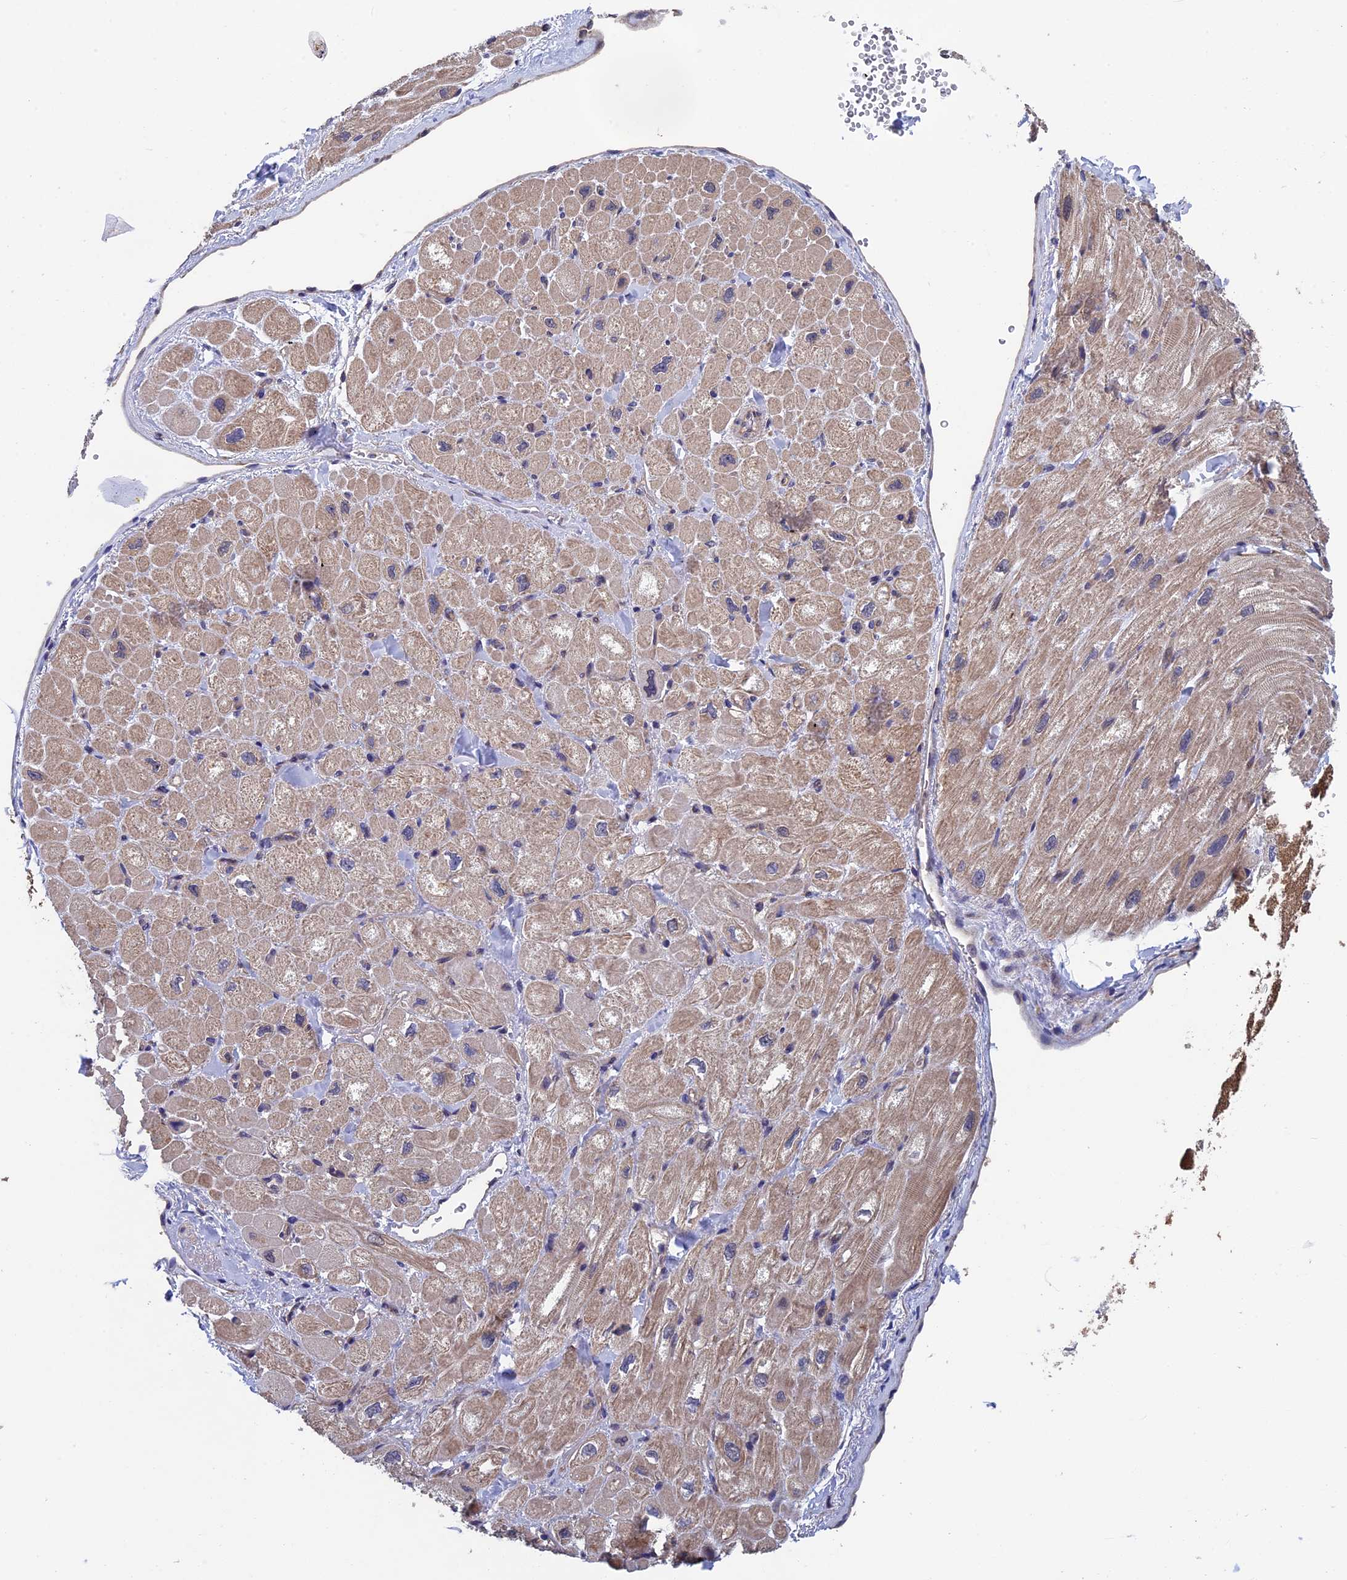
{"staining": {"intensity": "moderate", "quantity": "<25%", "location": "cytoplasmic/membranous"}, "tissue": "heart muscle", "cell_type": "Cardiomyocytes", "image_type": "normal", "snomed": [{"axis": "morphology", "description": "Normal tissue, NOS"}, {"axis": "topography", "description": "Heart"}], "caption": "High-magnification brightfield microscopy of benign heart muscle stained with DAB (brown) and counterstained with hematoxylin (blue). cardiomyocytes exhibit moderate cytoplasmic/membranous positivity is appreciated in about<25% of cells. (DAB (3,3'-diaminobenzidine) IHC with brightfield microscopy, high magnification).", "gene": "LCMT1", "patient": {"sex": "male", "age": 65}}